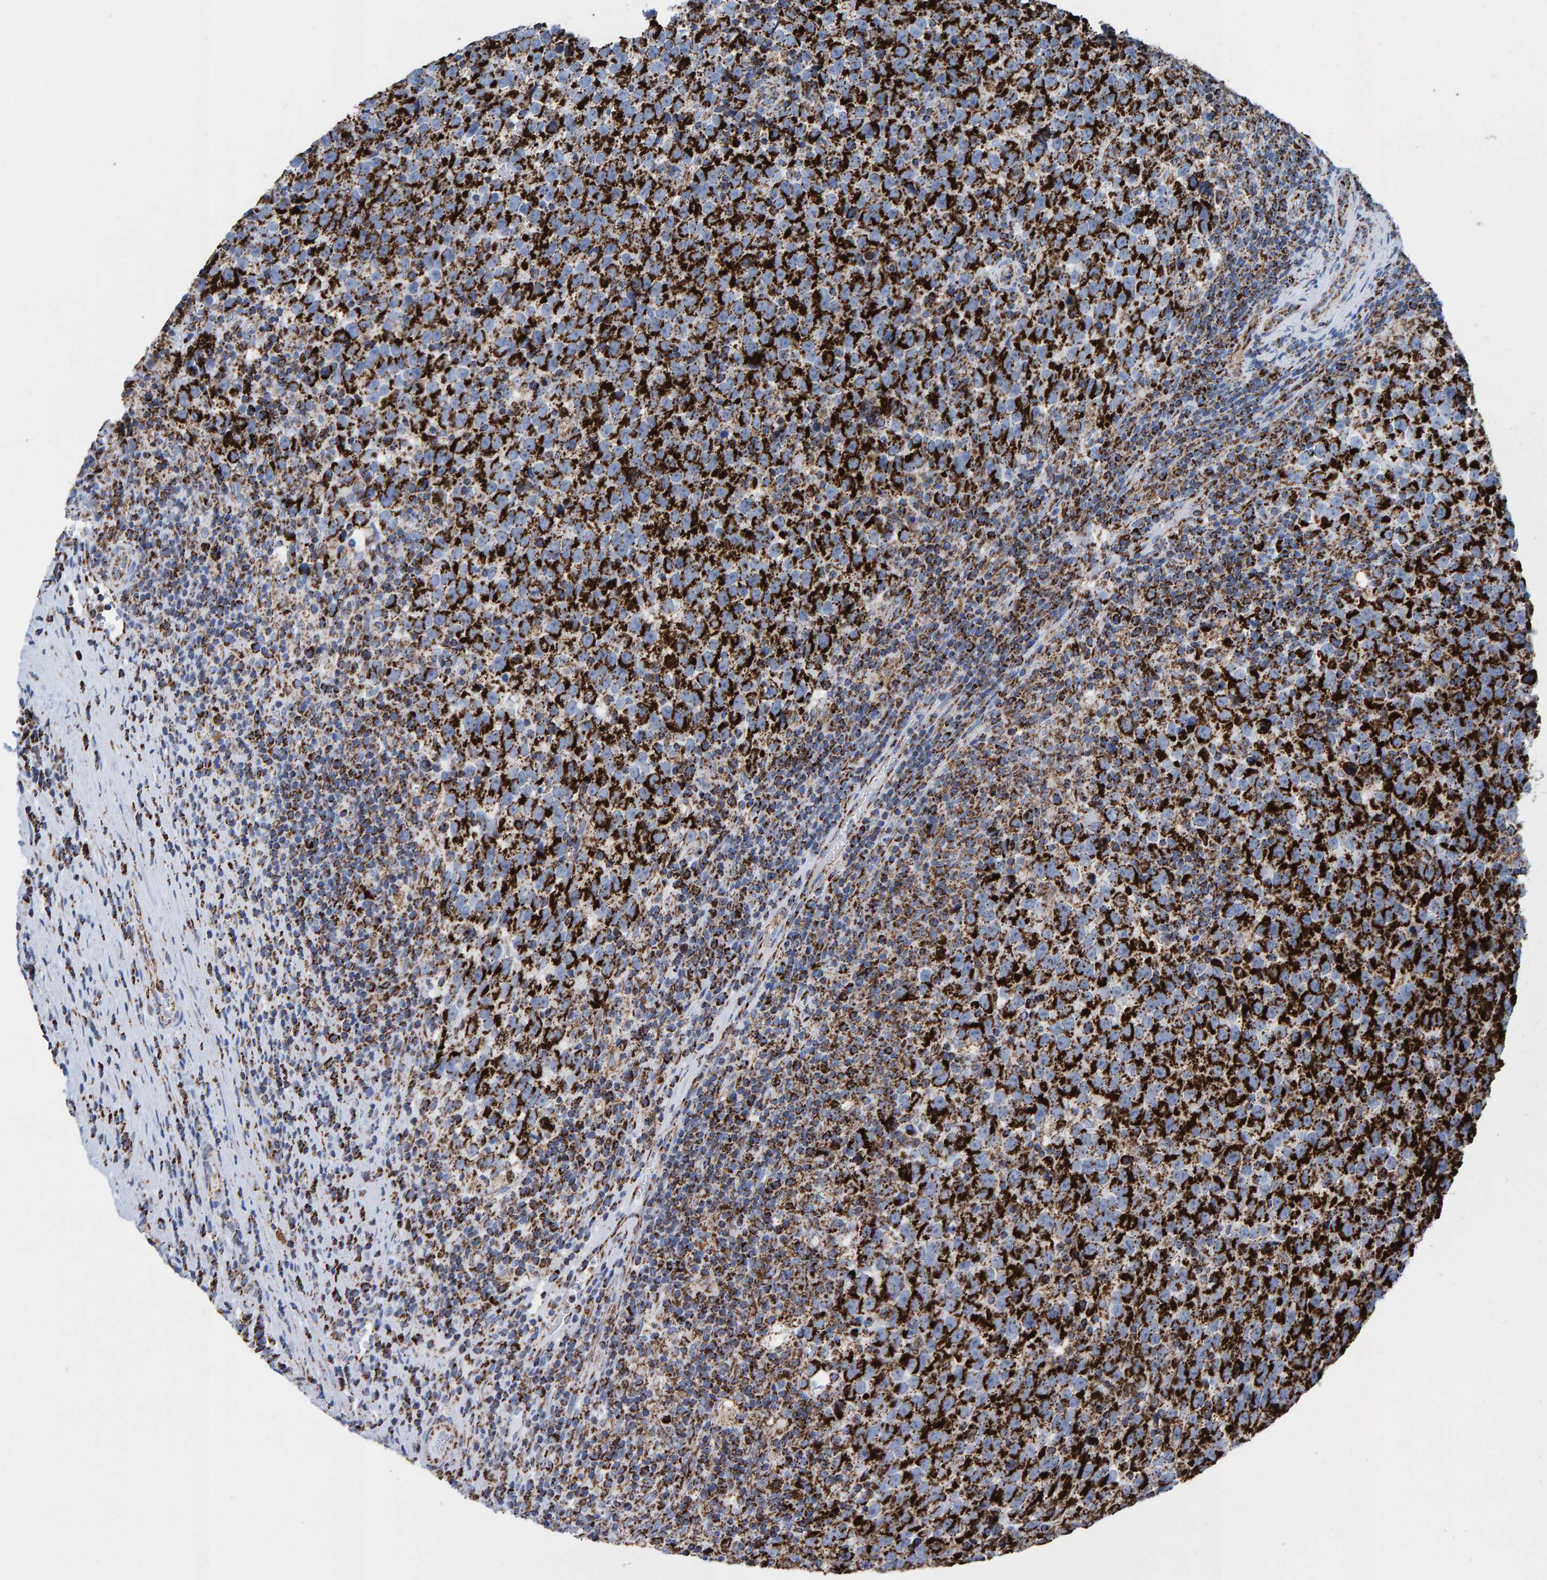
{"staining": {"intensity": "strong", "quantity": ">75%", "location": "cytoplasmic/membranous"}, "tissue": "testis cancer", "cell_type": "Tumor cells", "image_type": "cancer", "snomed": [{"axis": "morphology", "description": "Normal tissue, NOS"}, {"axis": "morphology", "description": "Seminoma, NOS"}, {"axis": "topography", "description": "Testis"}], "caption": "Immunohistochemical staining of testis seminoma shows strong cytoplasmic/membranous protein positivity in about >75% of tumor cells.", "gene": "ENSG00000262660", "patient": {"sex": "male", "age": 43}}